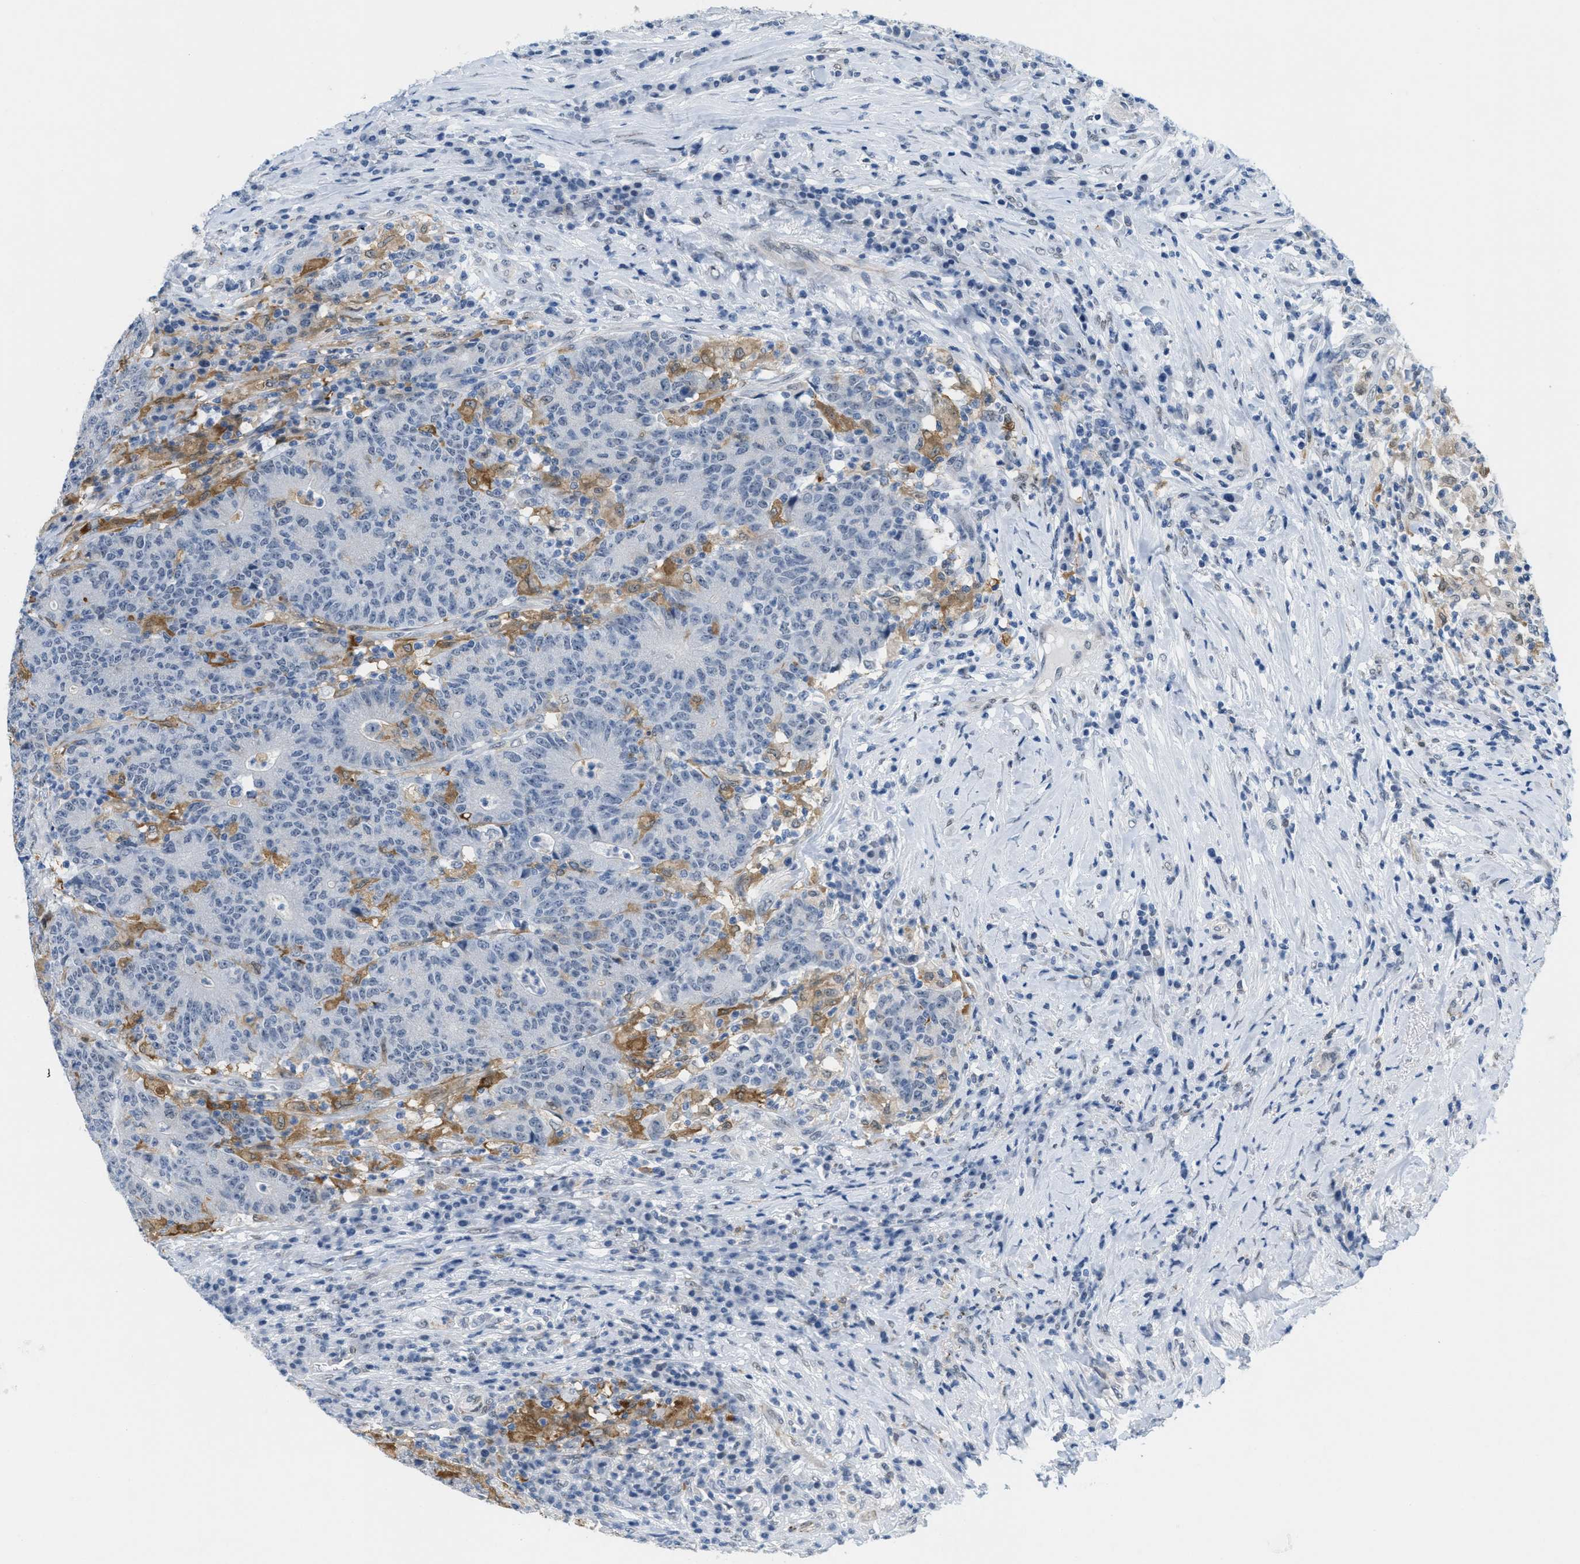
{"staining": {"intensity": "negative", "quantity": "none", "location": "none"}, "tissue": "colorectal cancer", "cell_type": "Tumor cells", "image_type": "cancer", "snomed": [{"axis": "morphology", "description": "Normal tissue, NOS"}, {"axis": "morphology", "description": "Adenocarcinoma, NOS"}, {"axis": "topography", "description": "Colon"}], "caption": "The photomicrograph reveals no staining of tumor cells in colorectal cancer.", "gene": "HS3ST2", "patient": {"sex": "female", "age": 75}}